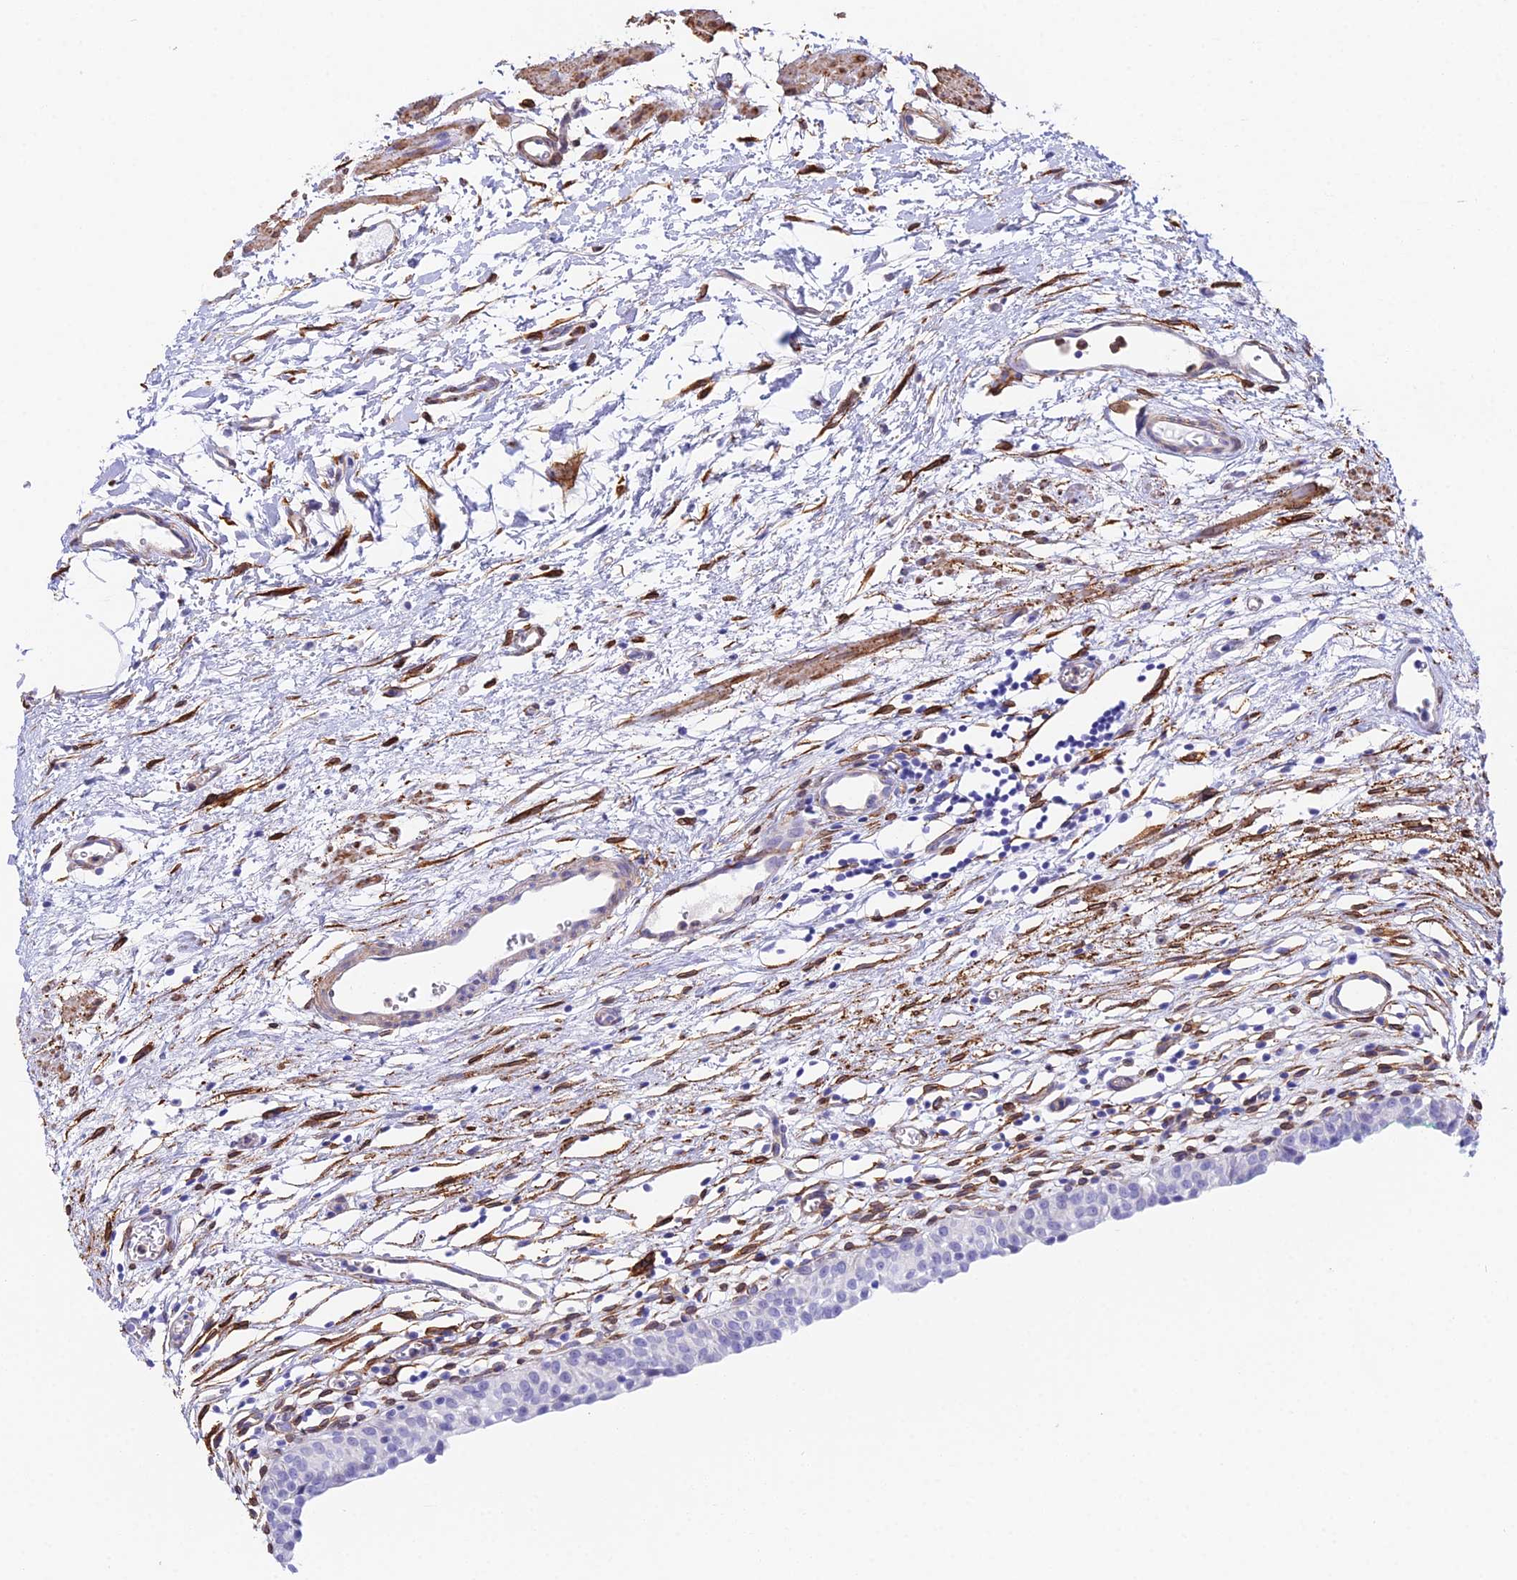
{"staining": {"intensity": "negative", "quantity": "none", "location": "none"}, "tissue": "urinary bladder", "cell_type": "Urothelial cells", "image_type": "normal", "snomed": [{"axis": "morphology", "description": "Normal tissue, NOS"}, {"axis": "morphology", "description": "Urothelial carcinoma, High grade"}, {"axis": "topography", "description": "Urinary bladder"}], "caption": "This photomicrograph is of unremarkable urinary bladder stained with immunohistochemistry to label a protein in brown with the nuclei are counter-stained blue. There is no staining in urothelial cells.", "gene": "MXRA7", "patient": {"sex": "female", "age": 60}}